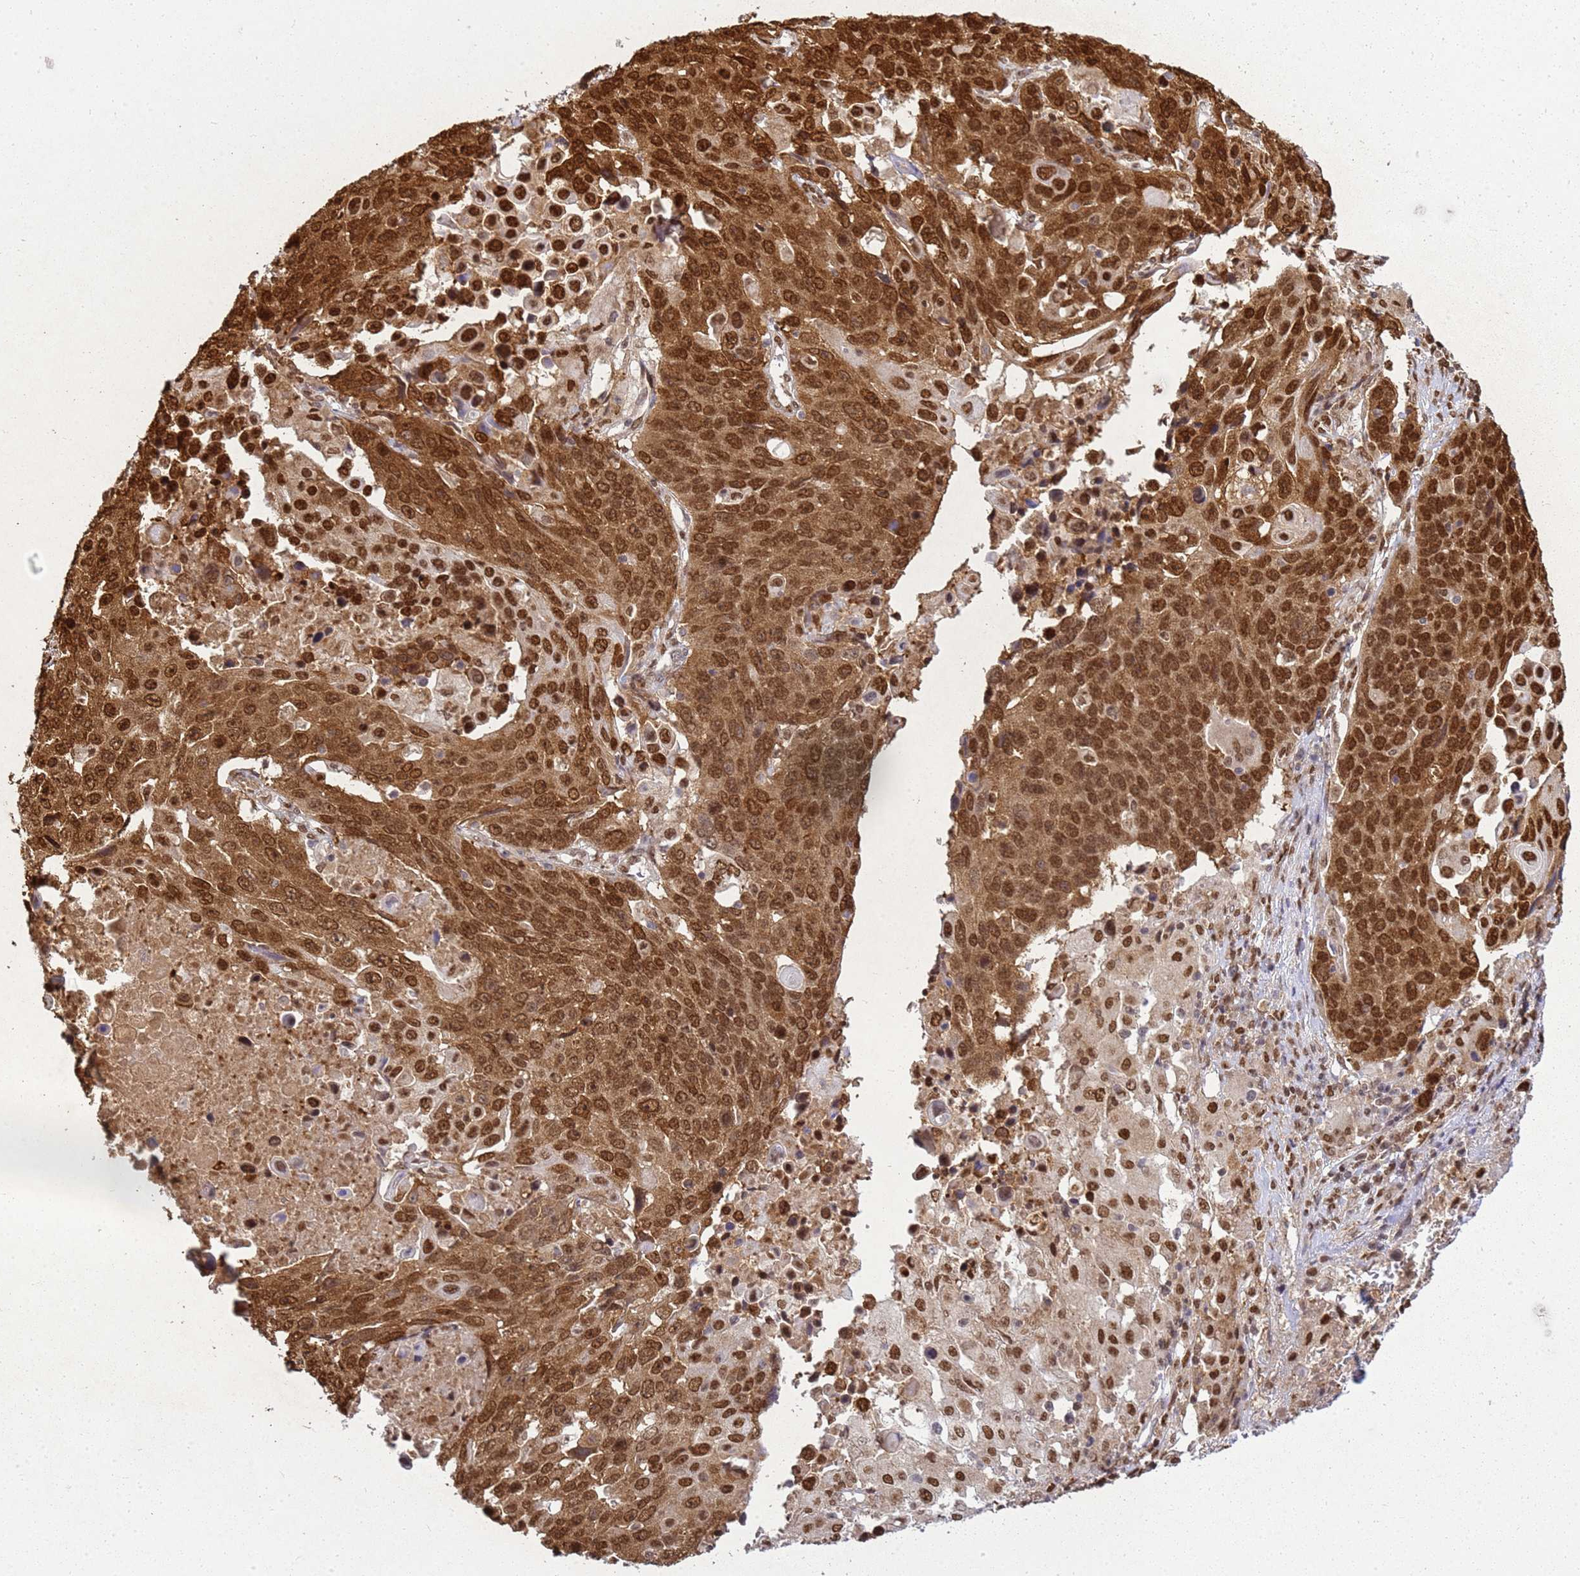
{"staining": {"intensity": "strong", "quantity": ">75%", "location": "cytoplasmic/membranous,nuclear"}, "tissue": "lung cancer", "cell_type": "Tumor cells", "image_type": "cancer", "snomed": [{"axis": "morphology", "description": "Squamous cell carcinoma, NOS"}, {"axis": "topography", "description": "Lung"}], "caption": "Immunohistochemistry (IHC) image of neoplastic tissue: squamous cell carcinoma (lung) stained using immunohistochemistry (IHC) shows high levels of strong protein expression localized specifically in the cytoplasmic/membranous and nuclear of tumor cells, appearing as a cytoplasmic/membranous and nuclear brown color.", "gene": "APEX1", "patient": {"sex": "male", "age": 66}}